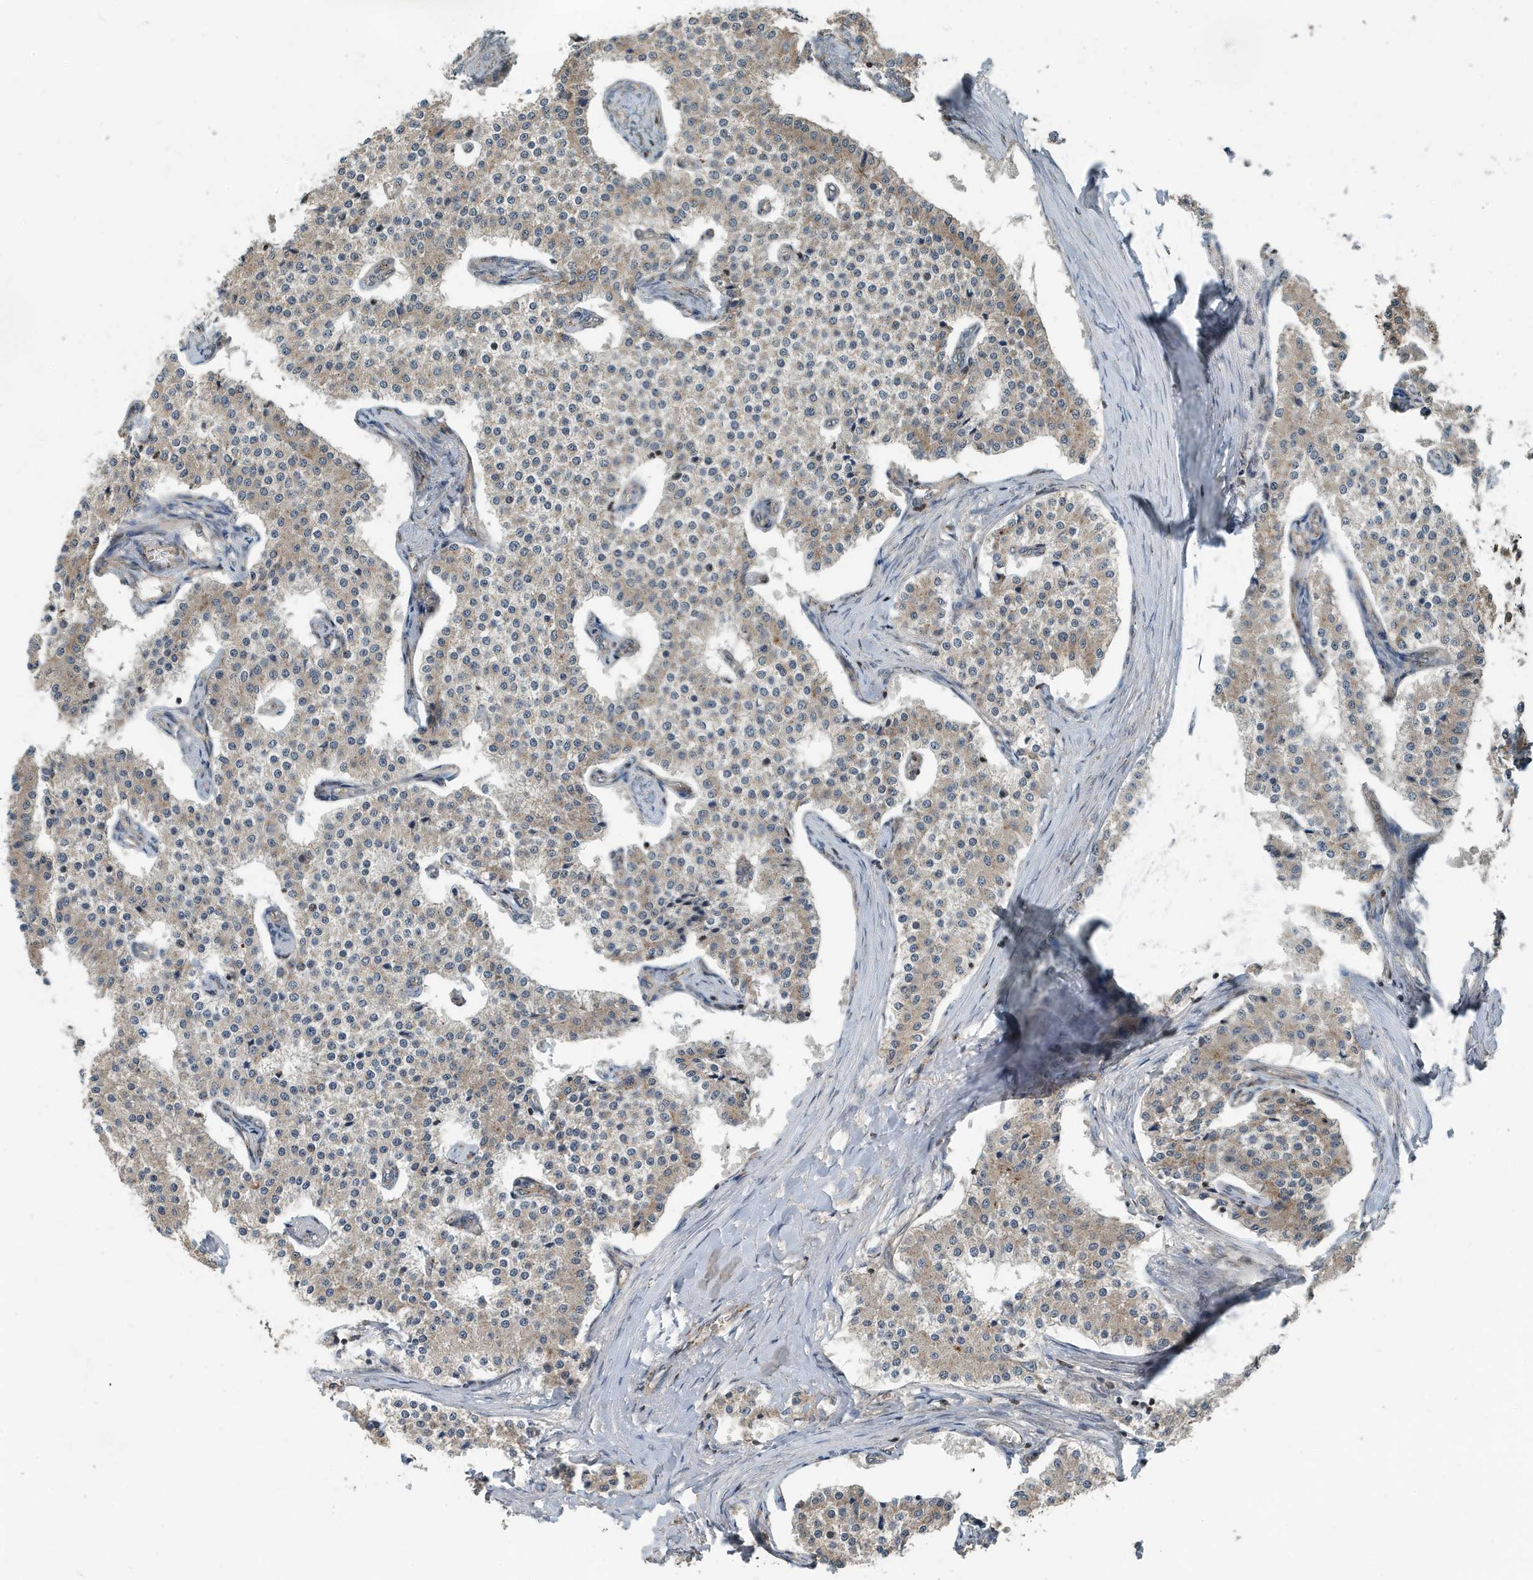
{"staining": {"intensity": "weak", "quantity": "<25%", "location": "cytoplasmic/membranous"}, "tissue": "carcinoid", "cell_type": "Tumor cells", "image_type": "cancer", "snomed": [{"axis": "morphology", "description": "Carcinoid, malignant, NOS"}, {"axis": "topography", "description": "Colon"}], "caption": "Tumor cells show no significant protein staining in malignant carcinoid.", "gene": "KIF15", "patient": {"sex": "female", "age": 52}}